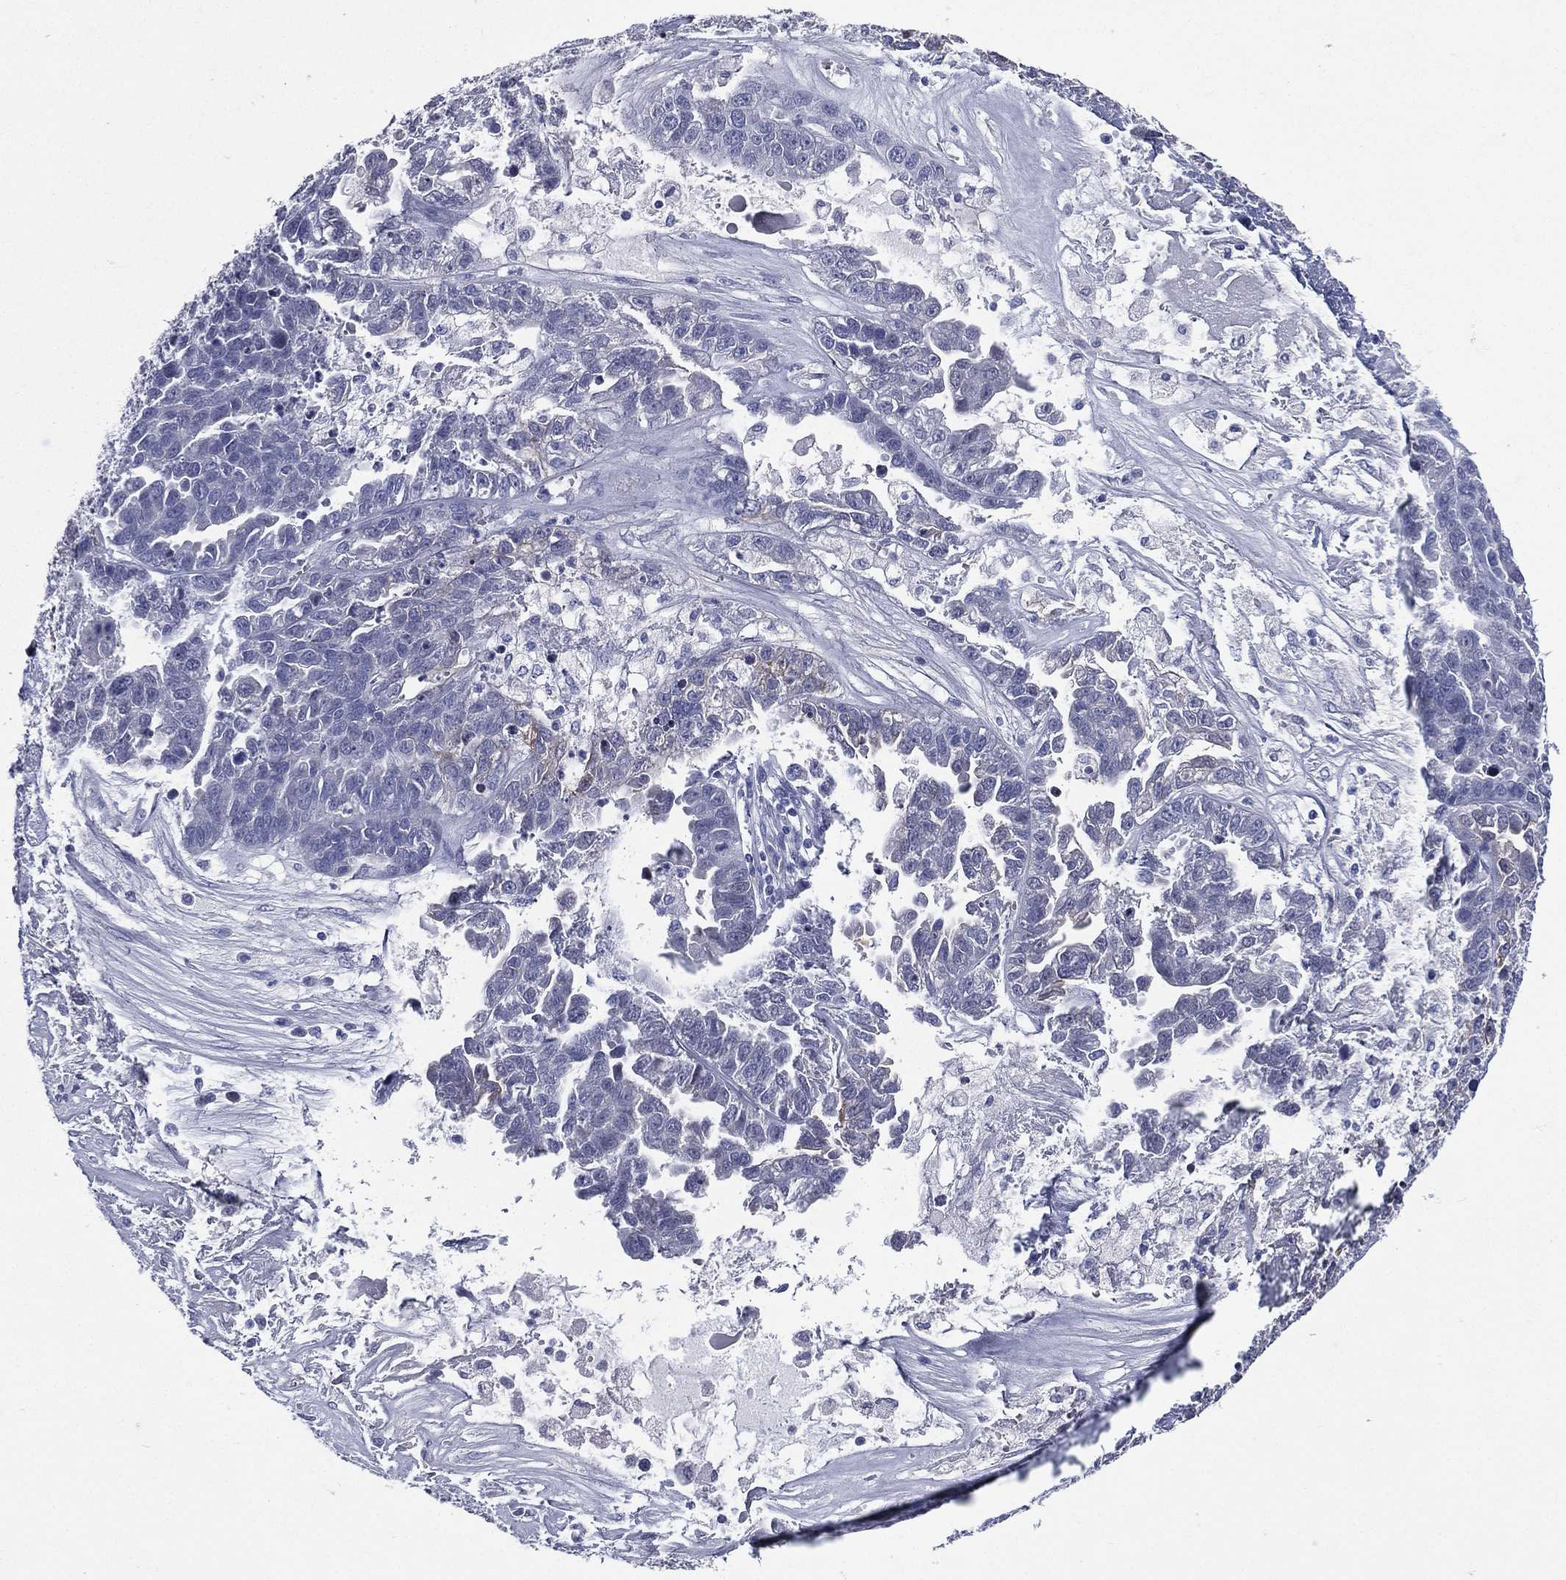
{"staining": {"intensity": "negative", "quantity": "none", "location": "none"}, "tissue": "ovarian cancer", "cell_type": "Tumor cells", "image_type": "cancer", "snomed": [{"axis": "morphology", "description": "Cystadenocarcinoma, serous, NOS"}, {"axis": "topography", "description": "Ovary"}], "caption": "Human ovarian cancer (serous cystadenocarcinoma) stained for a protein using IHC reveals no staining in tumor cells.", "gene": "TGM1", "patient": {"sex": "female", "age": 87}}